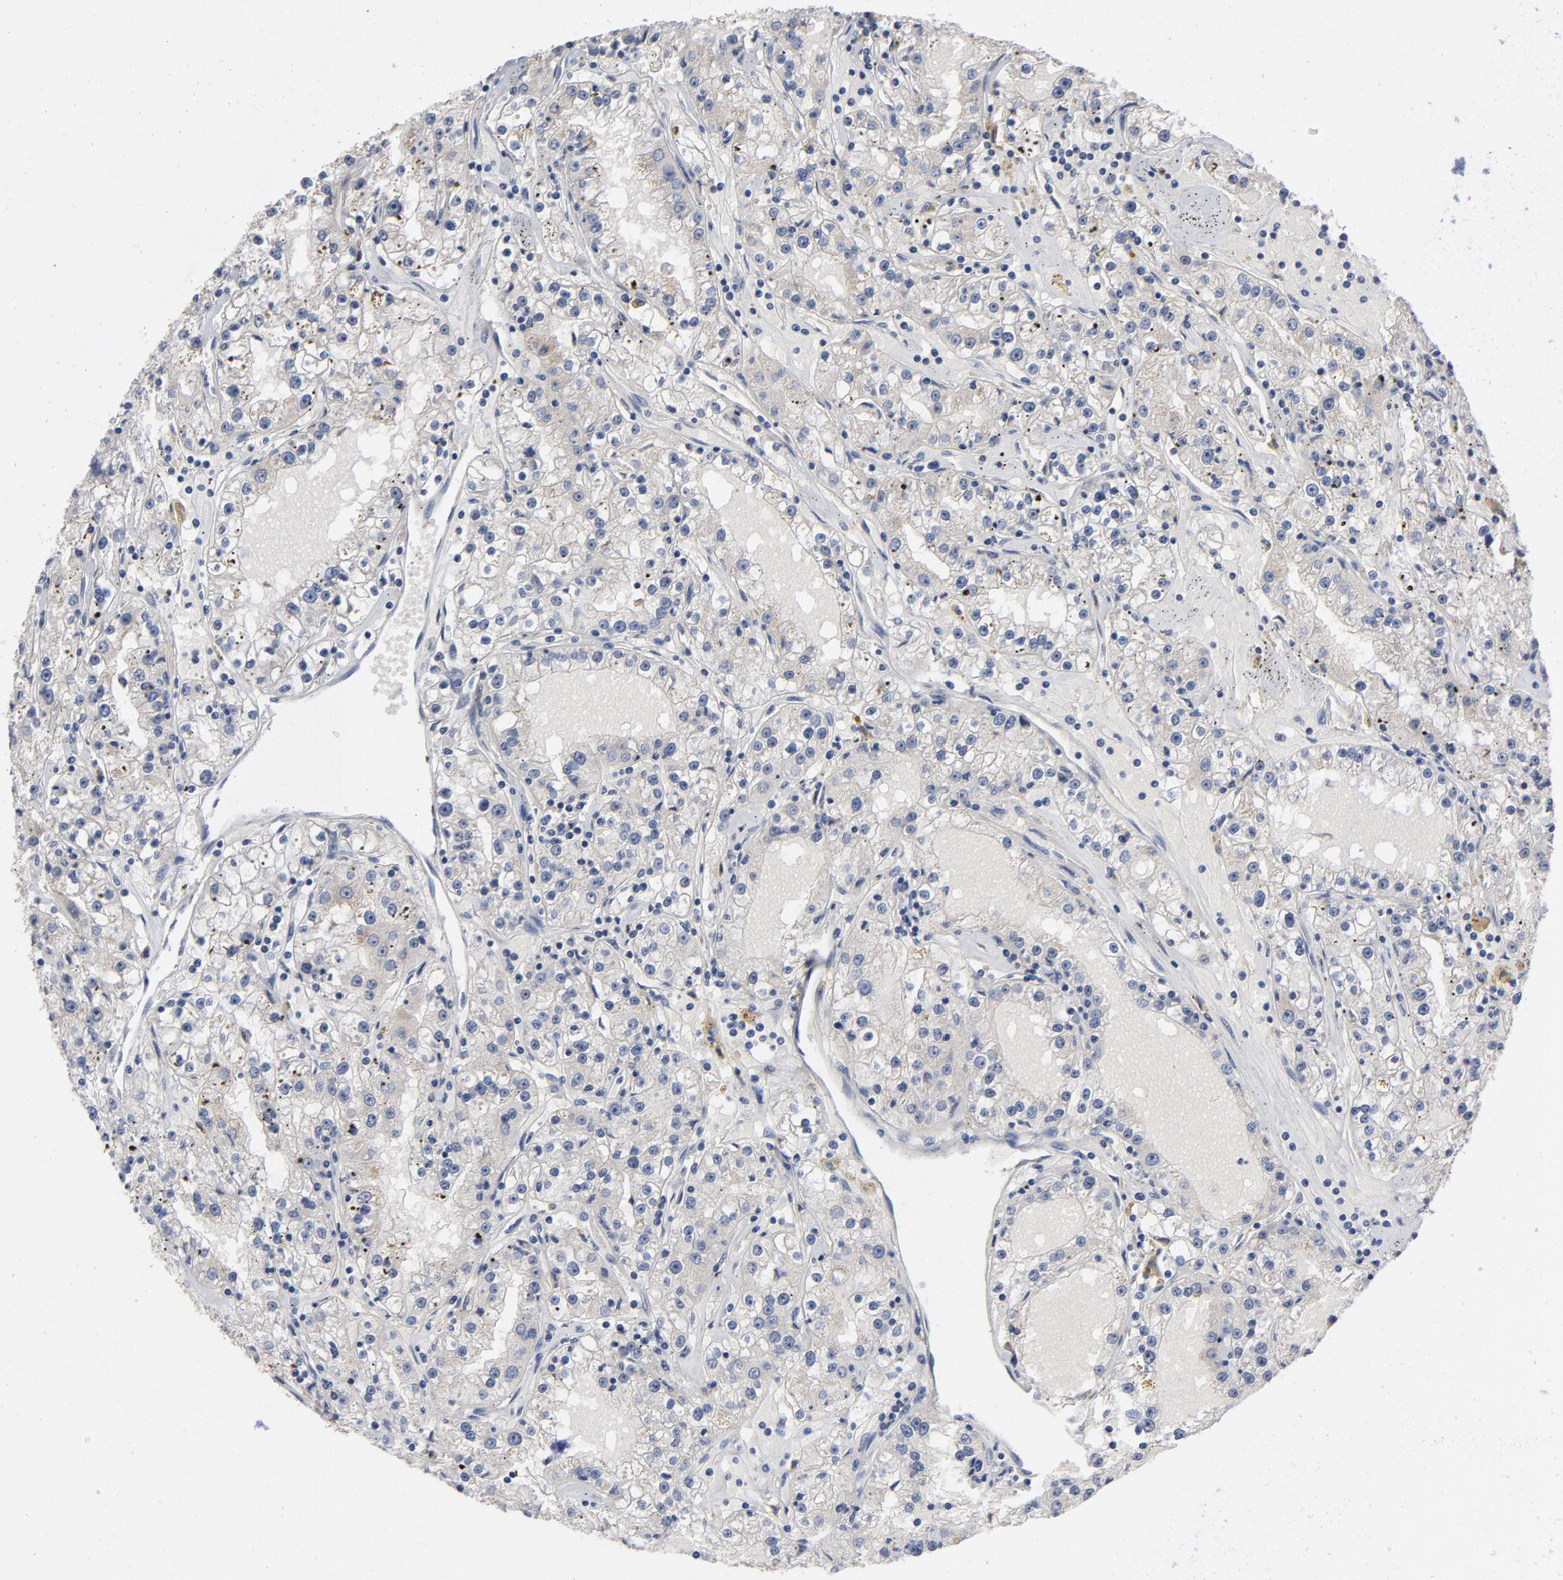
{"staining": {"intensity": "weak", "quantity": "25%-75%", "location": "cytoplasmic/membranous"}, "tissue": "renal cancer", "cell_type": "Tumor cells", "image_type": "cancer", "snomed": [{"axis": "morphology", "description": "Adenocarcinoma, NOS"}, {"axis": "topography", "description": "Kidney"}], "caption": "Protein analysis of renal adenocarcinoma tissue exhibits weak cytoplasmic/membranous positivity in approximately 25%-75% of tumor cells.", "gene": "CCDC134", "patient": {"sex": "male", "age": 56}}